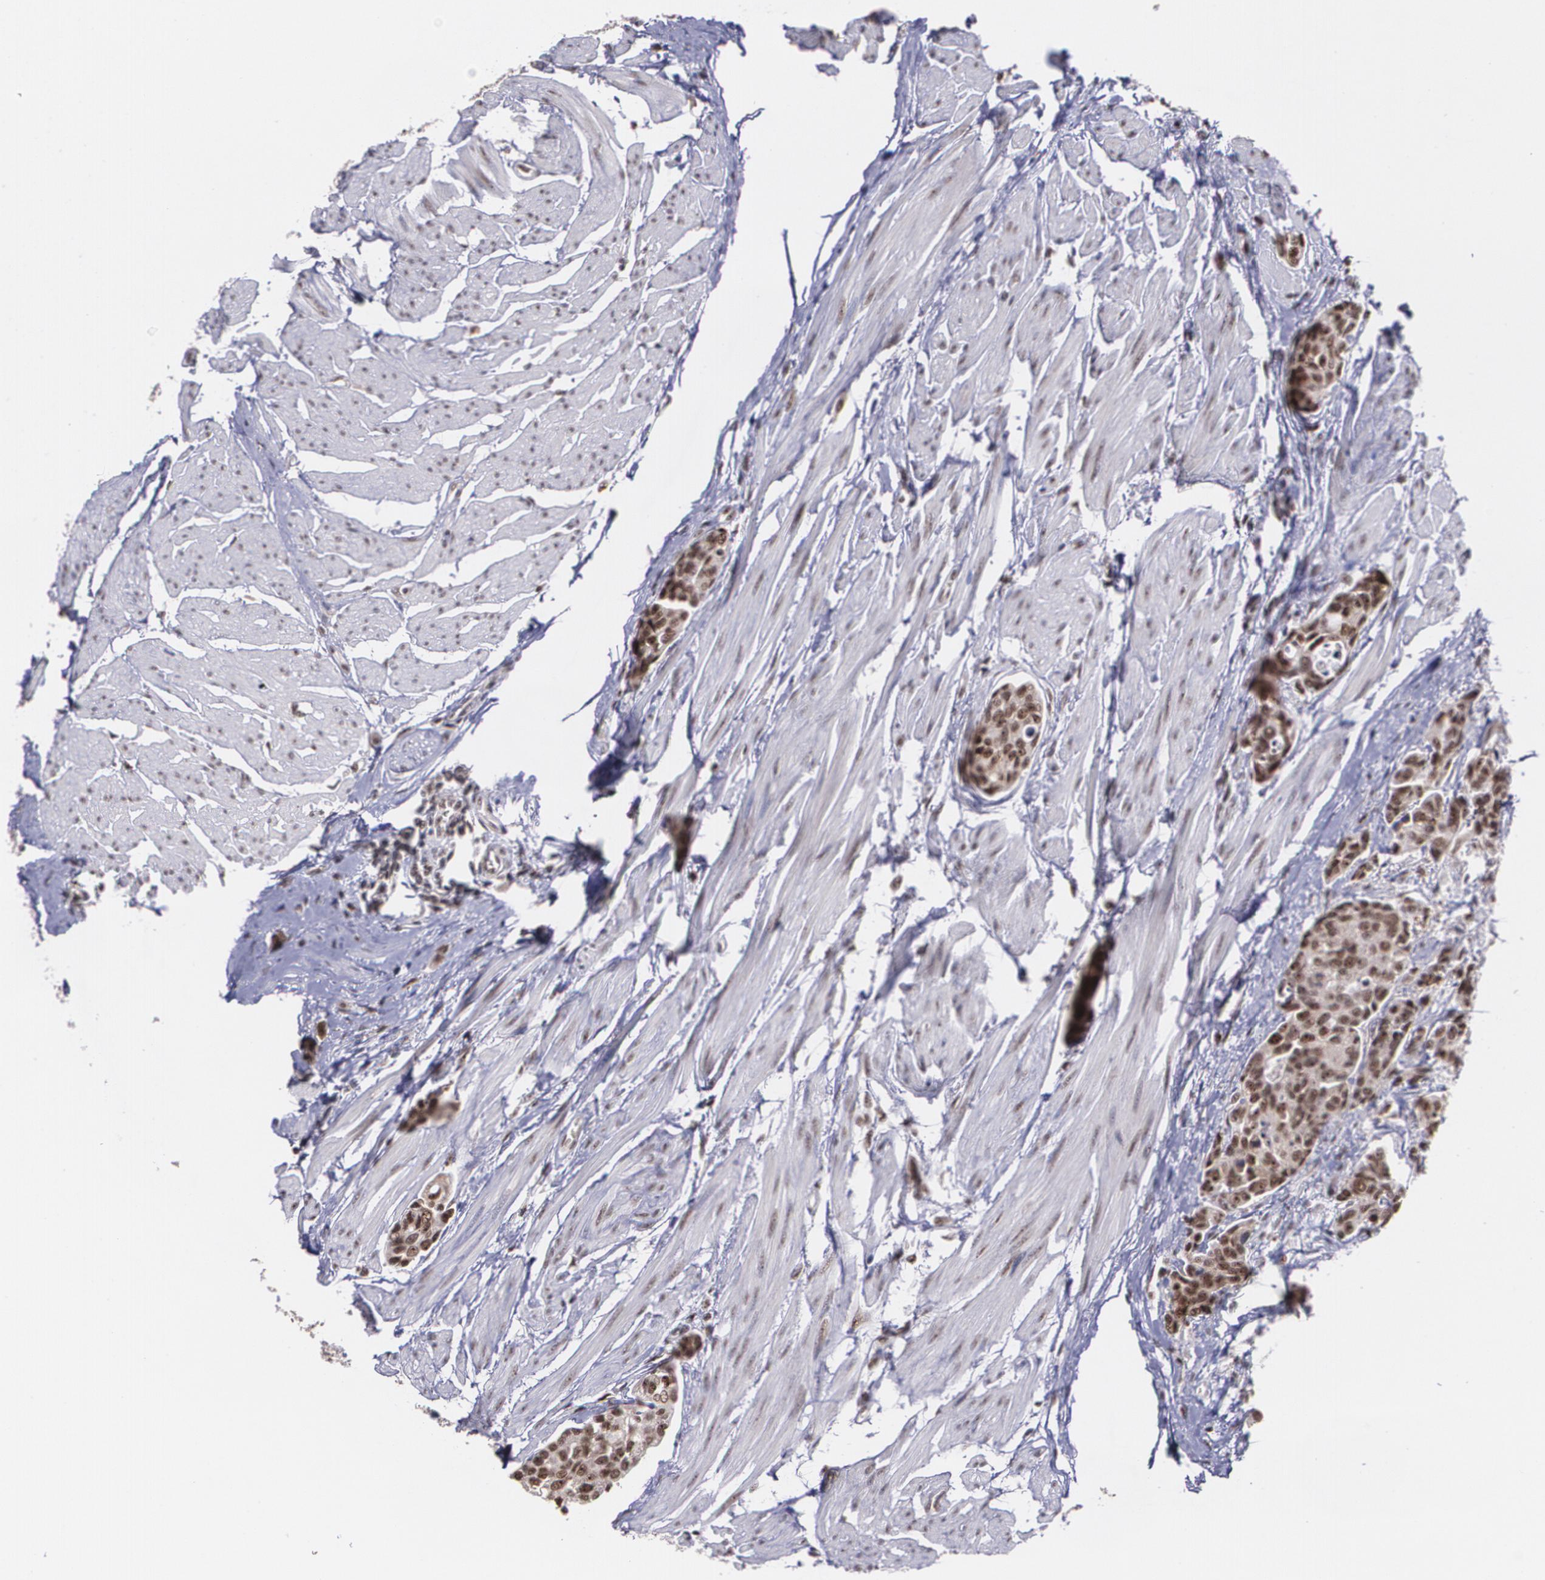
{"staining": {"intensity": "strong", "quantity": ">75%", "location": "cytoplasmic/membranous,nuclear"}, "tissue": "urothelial cancer", "cell_type": "Tumor cells", "image_type": "cancer", "snomed": [{"axis": "morphology", "description": "Urothelial carcinoma, High grade"}, {"axis": "topography", "description": "Urinary bladder"}], "caption": "High-grade urothelial carcinoma tissue displays strong cytoplasmic/membranous and nuclear expression in approximately >75% of tumor cells, visualized by immunohistochemistry.", "gene": "C6orf15", "patient": {"sex": "male", "age": 78}}